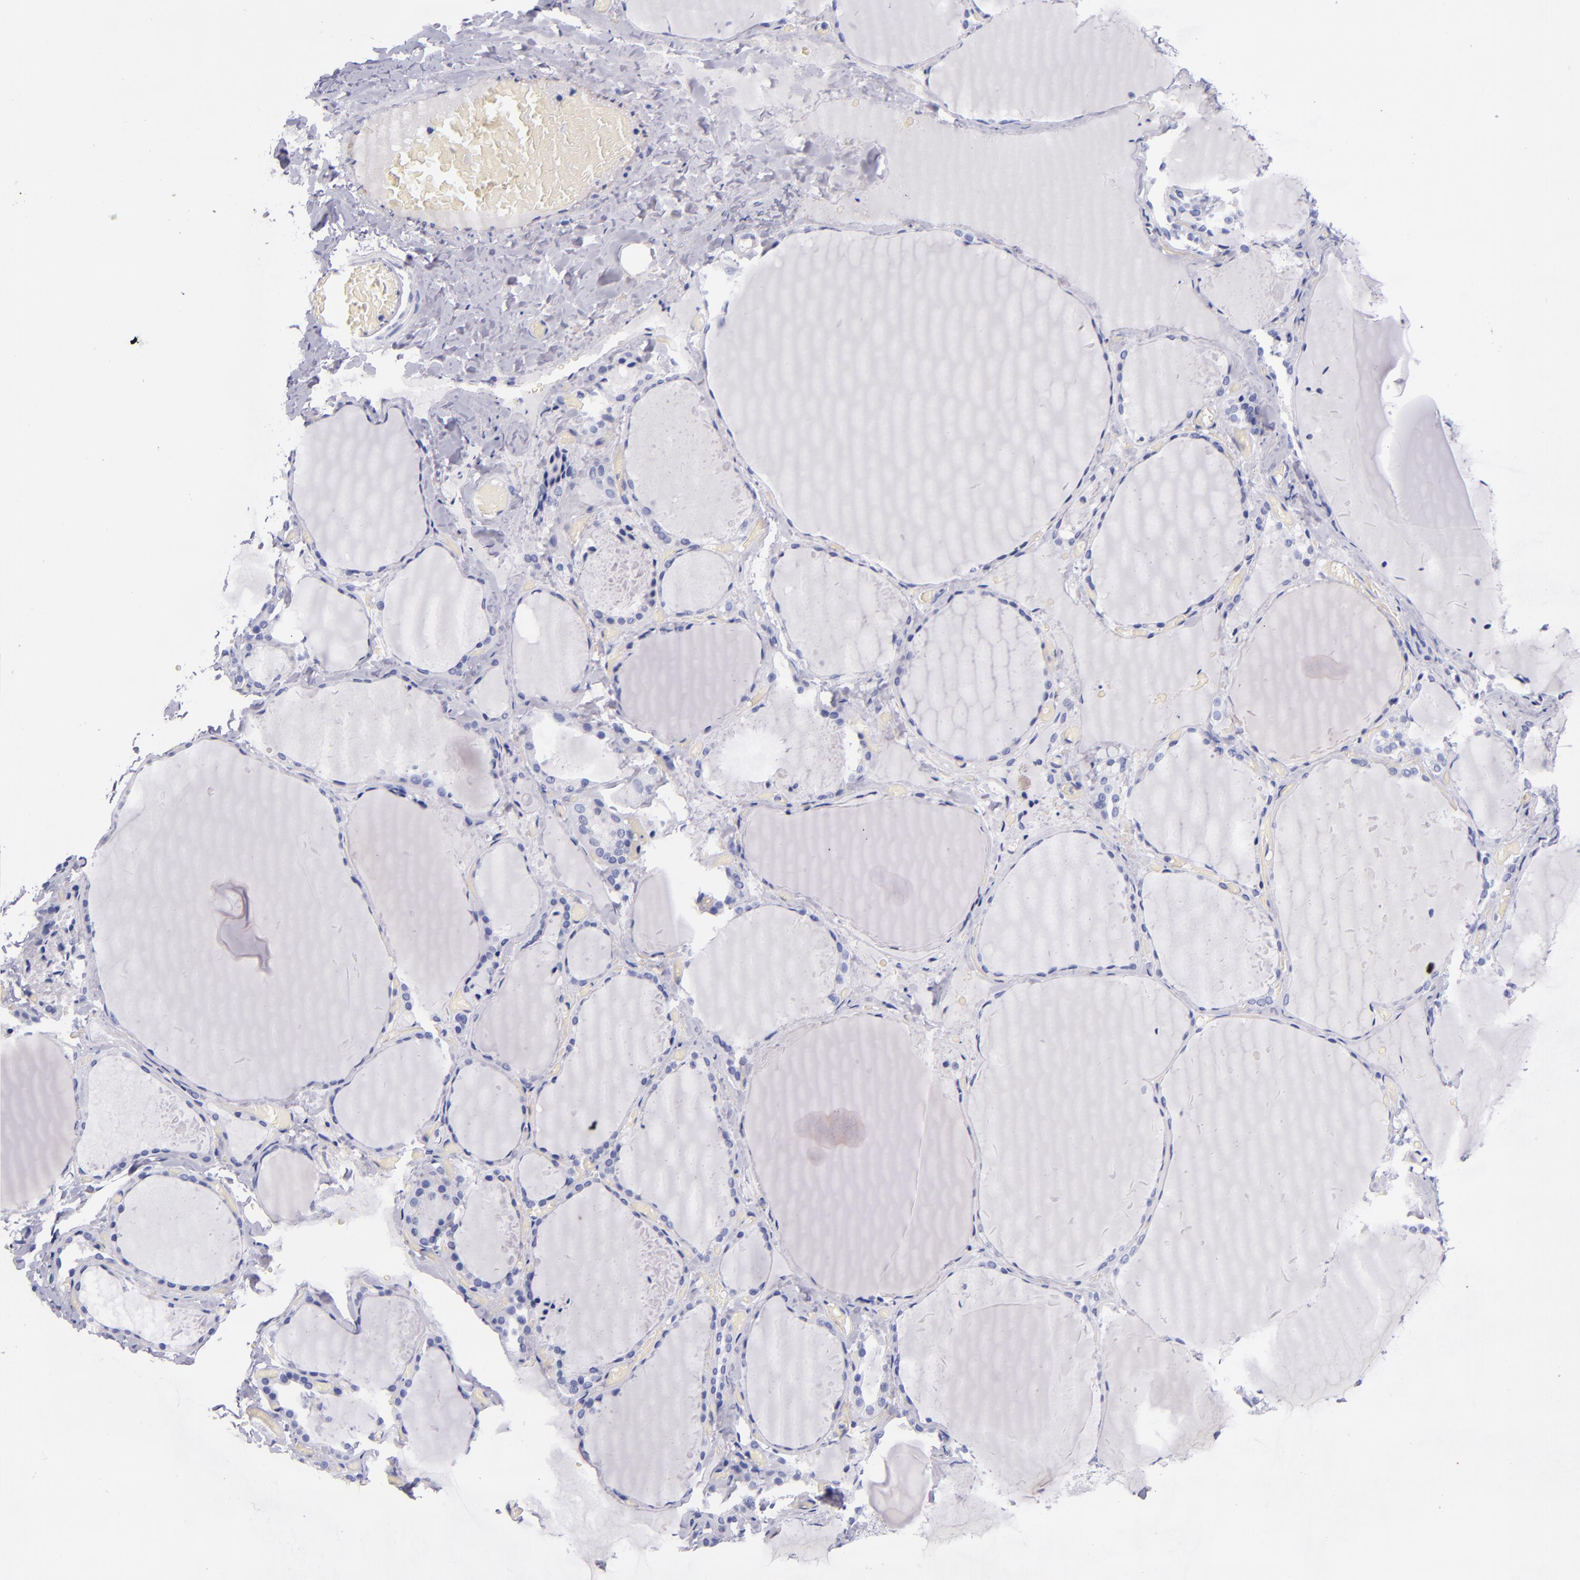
{"staining": {"intensity": "negative", "quantity": "none", "location": "none"}, "tissue": "thyroid gland", "cell_type": "Glandular cells", "image_type": "normal", "snomed": [{"axis": "morphology", "description": "Normal tissue, NOS"}, {"axis": "topography", "description": "Thyroid gland"}], "caption": "Glandular cells show no significant protein expression in unremarkable thyroid gland.", "gene": "NOS3", "patient": {"sex": "female", "age": 22}}